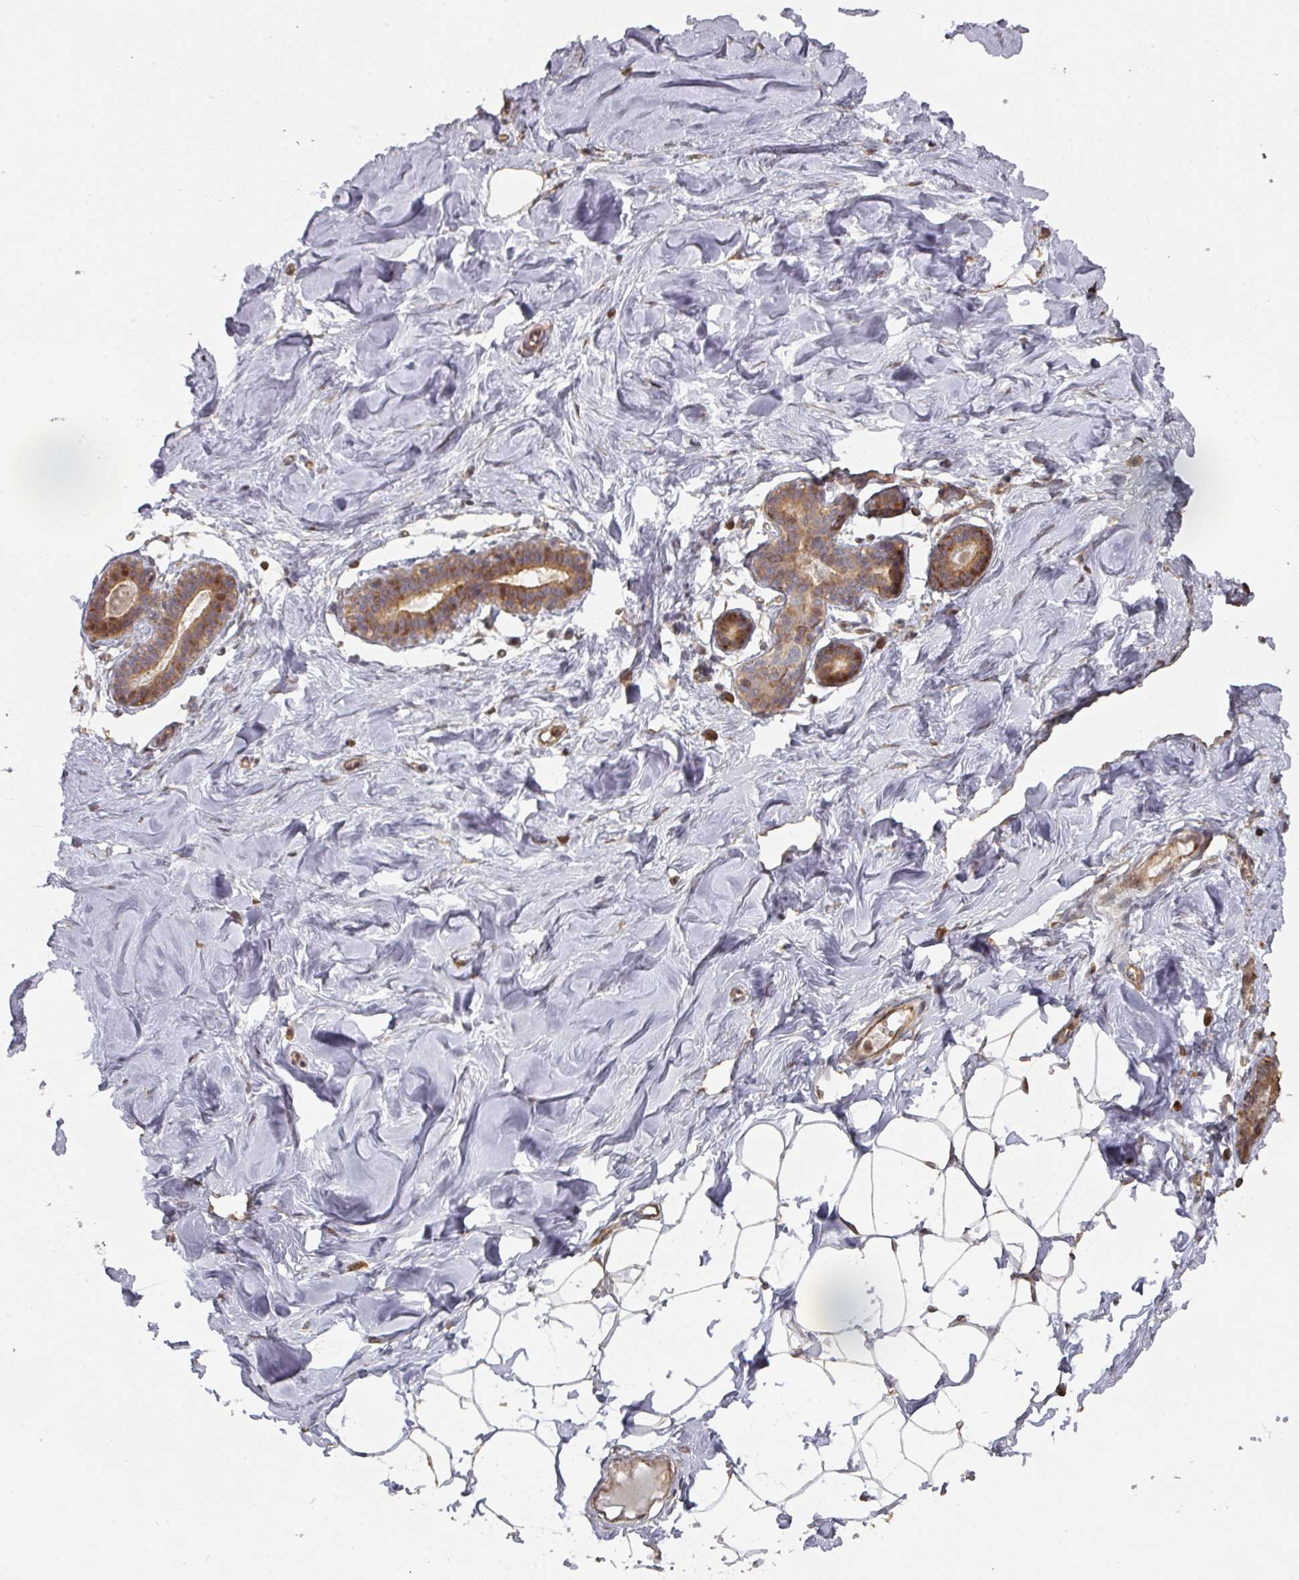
{"staining": {"intensity": "weak", "quantity": ">75%", "location": "cytoplasmic/membranous"}, "tissue": "breast", "cell_type": "Adipocytes", "image_type": "normal", "snomed": [{"axis": "morphology", "description": "Normal tissue, NOS"}, {"axis": "topography", "description": "Breast"}], "caption": "DAB (3,3'-diaminobenzidine) immunohistochemical staining of benign breast exhibits weak cytoplasmic/membranous protein expression in about >75% of adipocytes.", "gene": "CA7", "patient": {"sex": "female", "age": 23}}